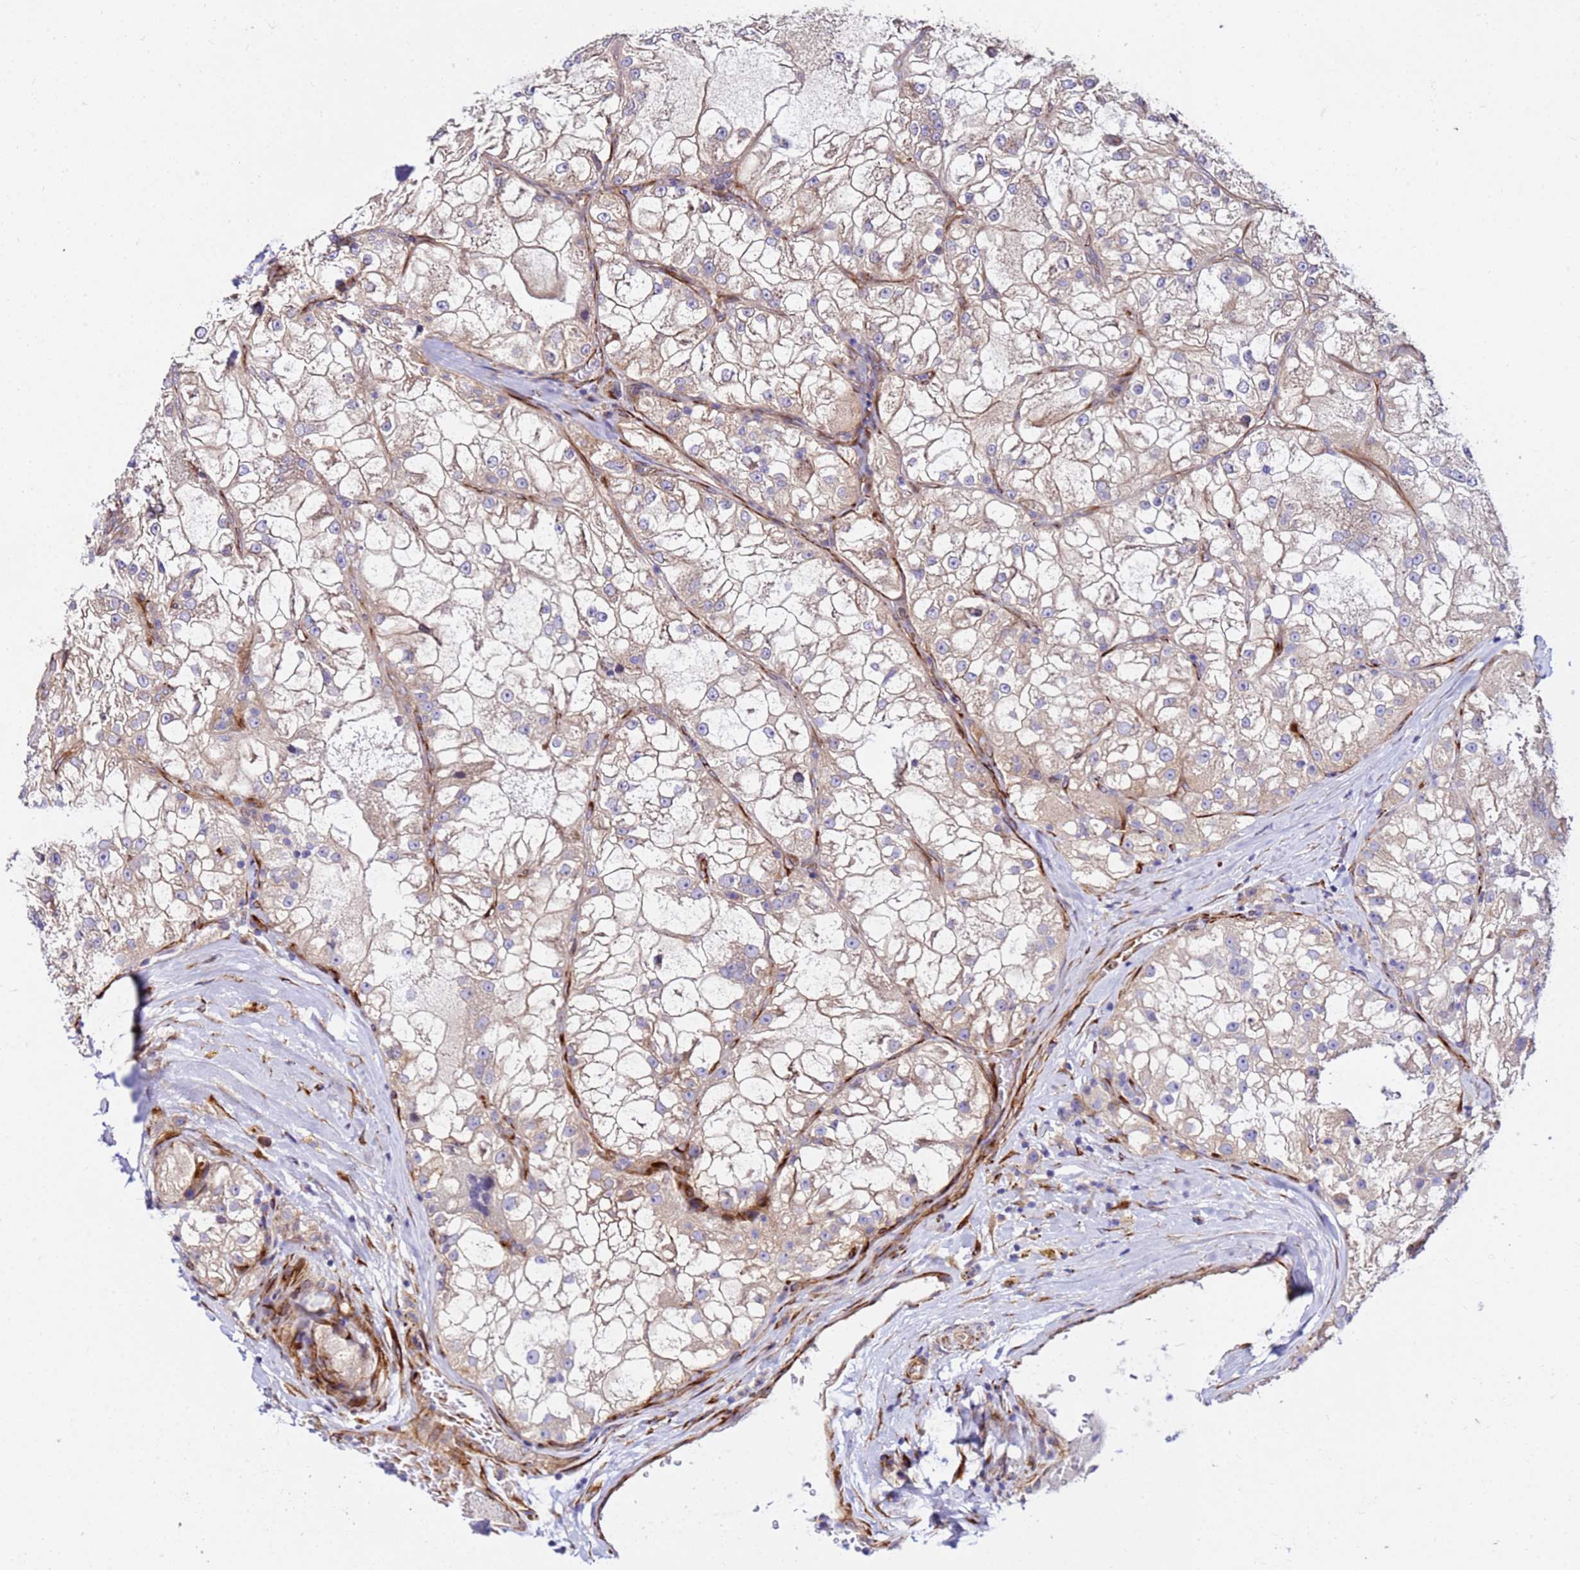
{"staining": {"intensity": "weak", "quantity": ">75%", "location": "cytoplasmic/membranous"}, "tissue": "renal cancer", "cell_type": "Tumor cells", "image_type": "cancer", "snomed": [{"axis": "morphology", "description": "Adenocarcinoma, NOS"}, {"axis": "topography", "description": "Kidney"}], "caption": "Protein analysis of adenocarcinoma (renal) tissue reveals weak cytoplasmic/membranous positivity in about >75% of tumor cells.", "gene": "WWC2", "patient": {"sex": "female", "age": 72}}